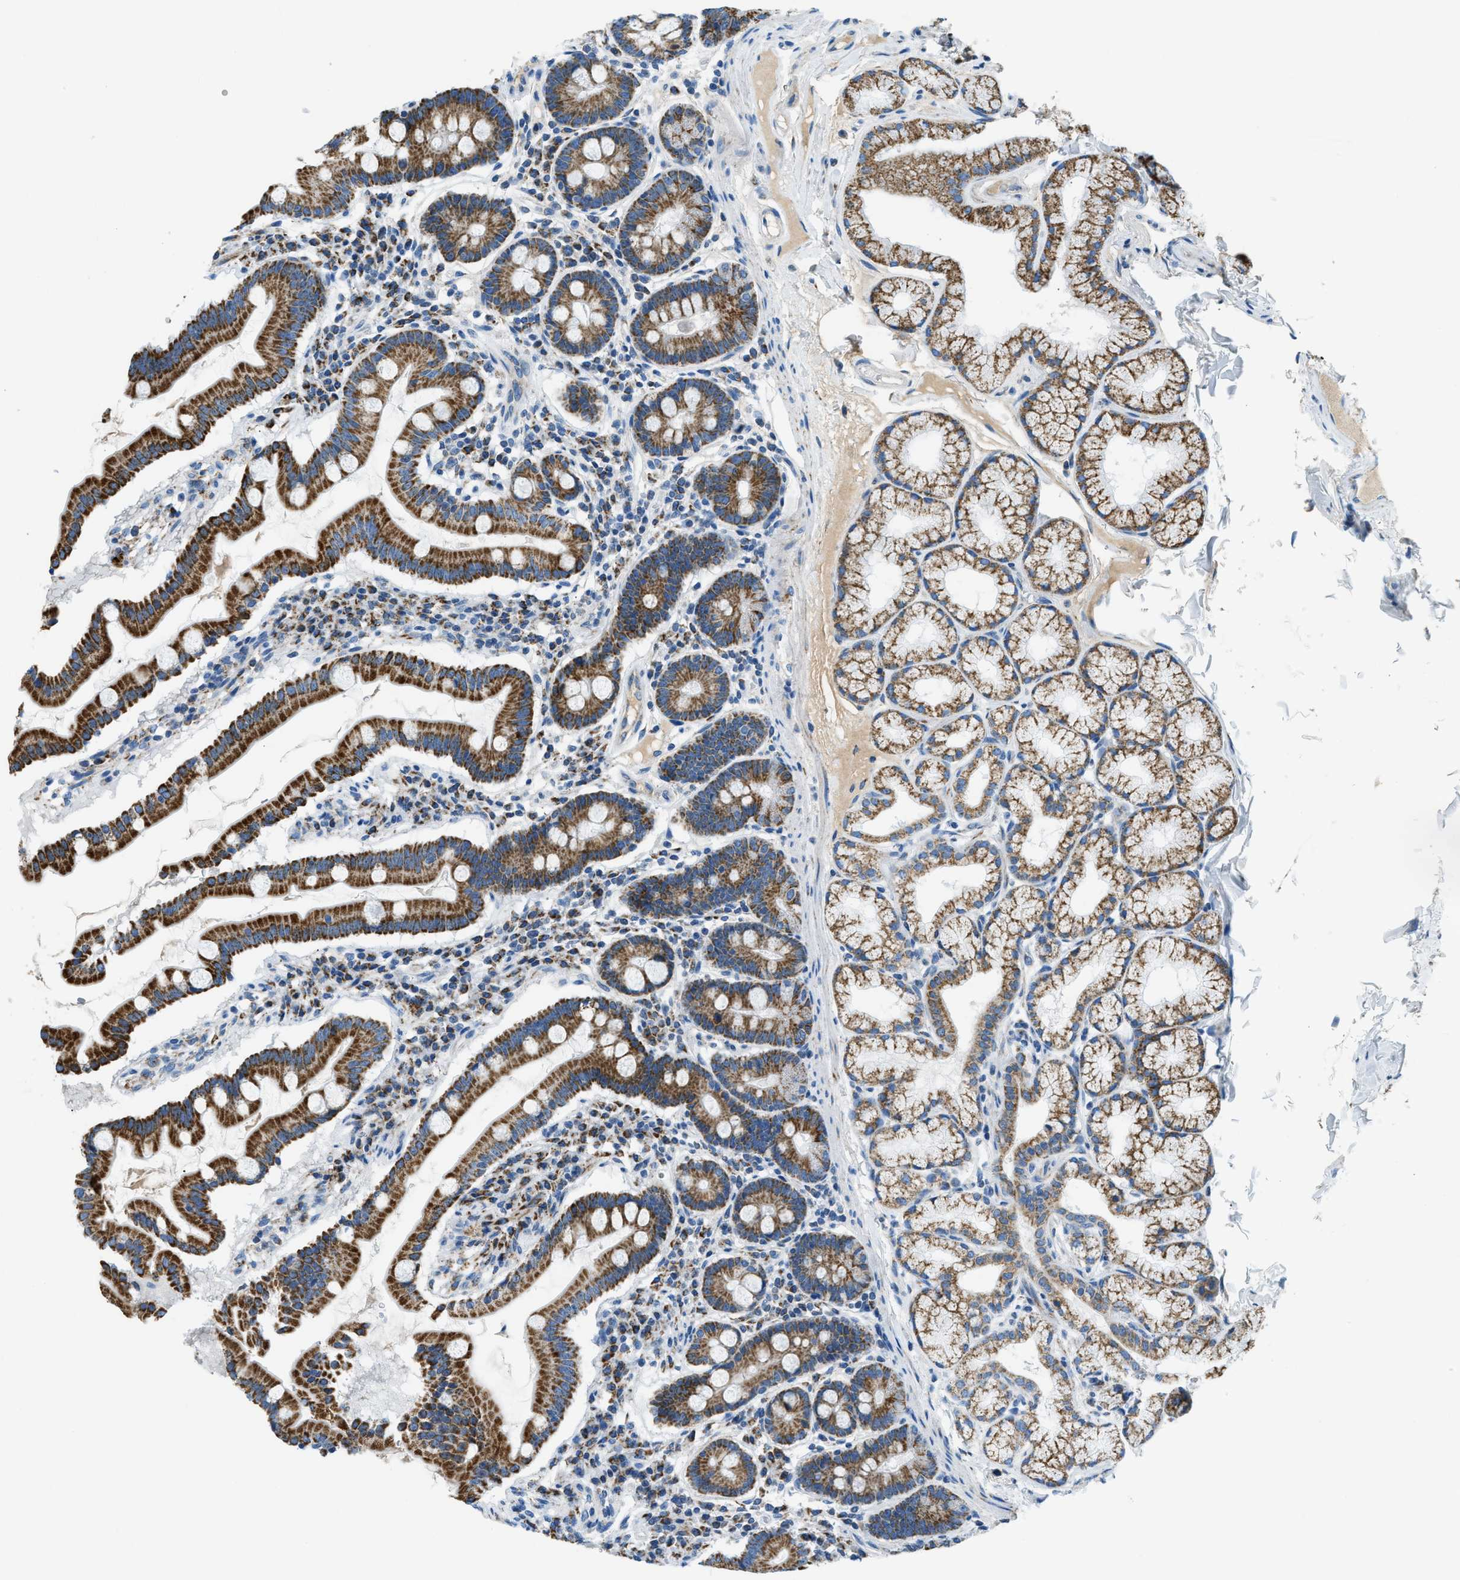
{"staining": {"intensity": "strong", "quantity": ">75%", "location": "cytoplasmic/membranous"}, "tissue": "duodenum", "cell_type": "Glandular cells", "image_type": "normal", "snomed": [{"axis": "morphology", "description": "Normal tissue, NOS"}, {"axis": "topography", "description": "Duodenum"}], "caption": "Immunohistochemical staining of unremarkable human duodenum displays high levels of strong cytoplasmic/membranous staining in approximately >75% of glandular cells. (Stains: DAB in brown, nuclei in blue, Microscopy: brightfield microscopy at high magnification).", "gene": "ACADVL", "patient": {"sex": "male", "age": 50}}